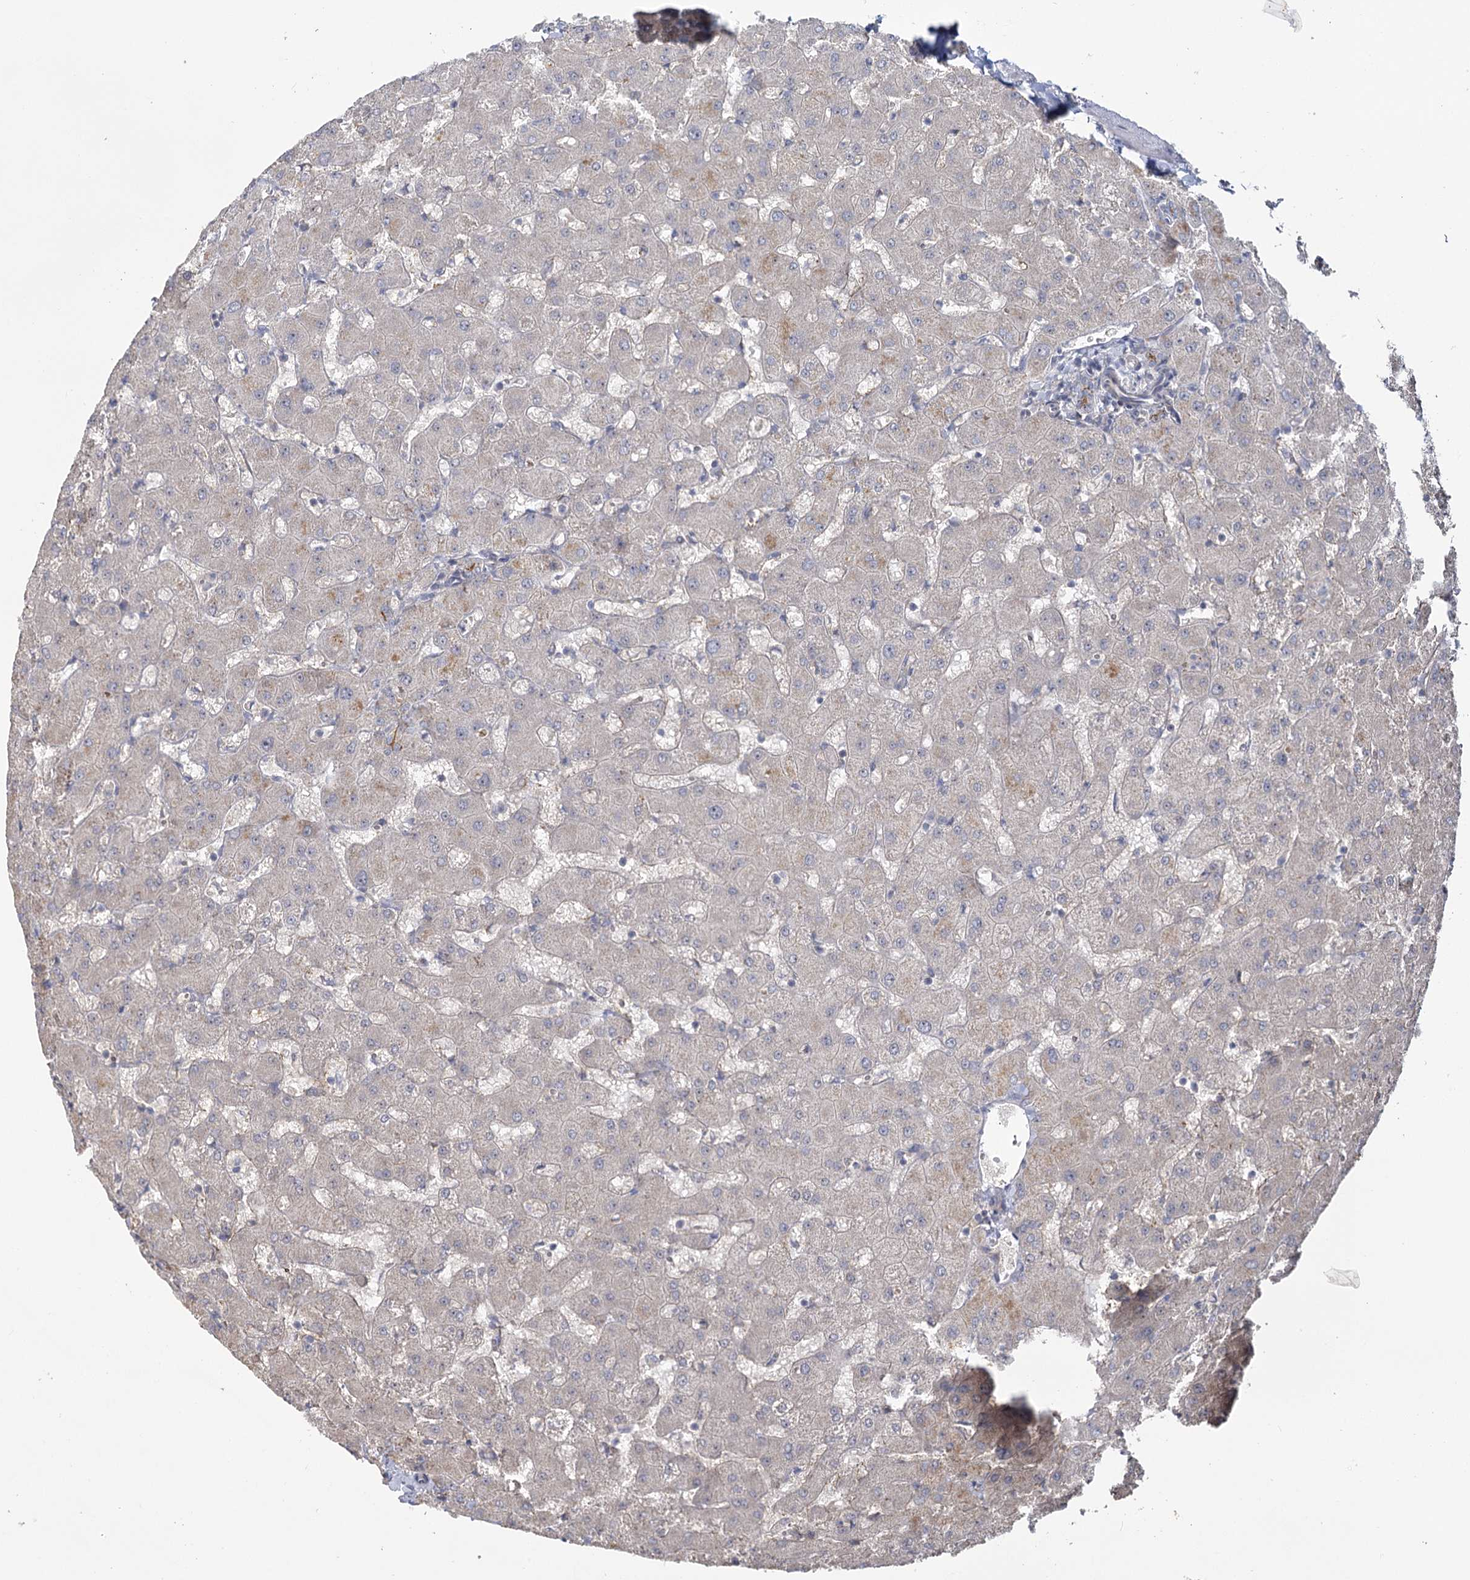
{"staining": {"intensity": "negative", "quantity": "none", "location": "none"}, "tissue": "liver", "cell_type": "Cholangiocytes", "image_type": "normal", "snomed": [{"axis": "morphology", "description": "Normal tissue, NOS"}, {"axis": "topography", "description": "Liver"}], "caption": "Immunohistochemical staining of normal human liver demonstrates no significant positivity in cholangiocytes.", "gene": "ANGPTL5", "patient": {"sex": "female", "age": 63}}